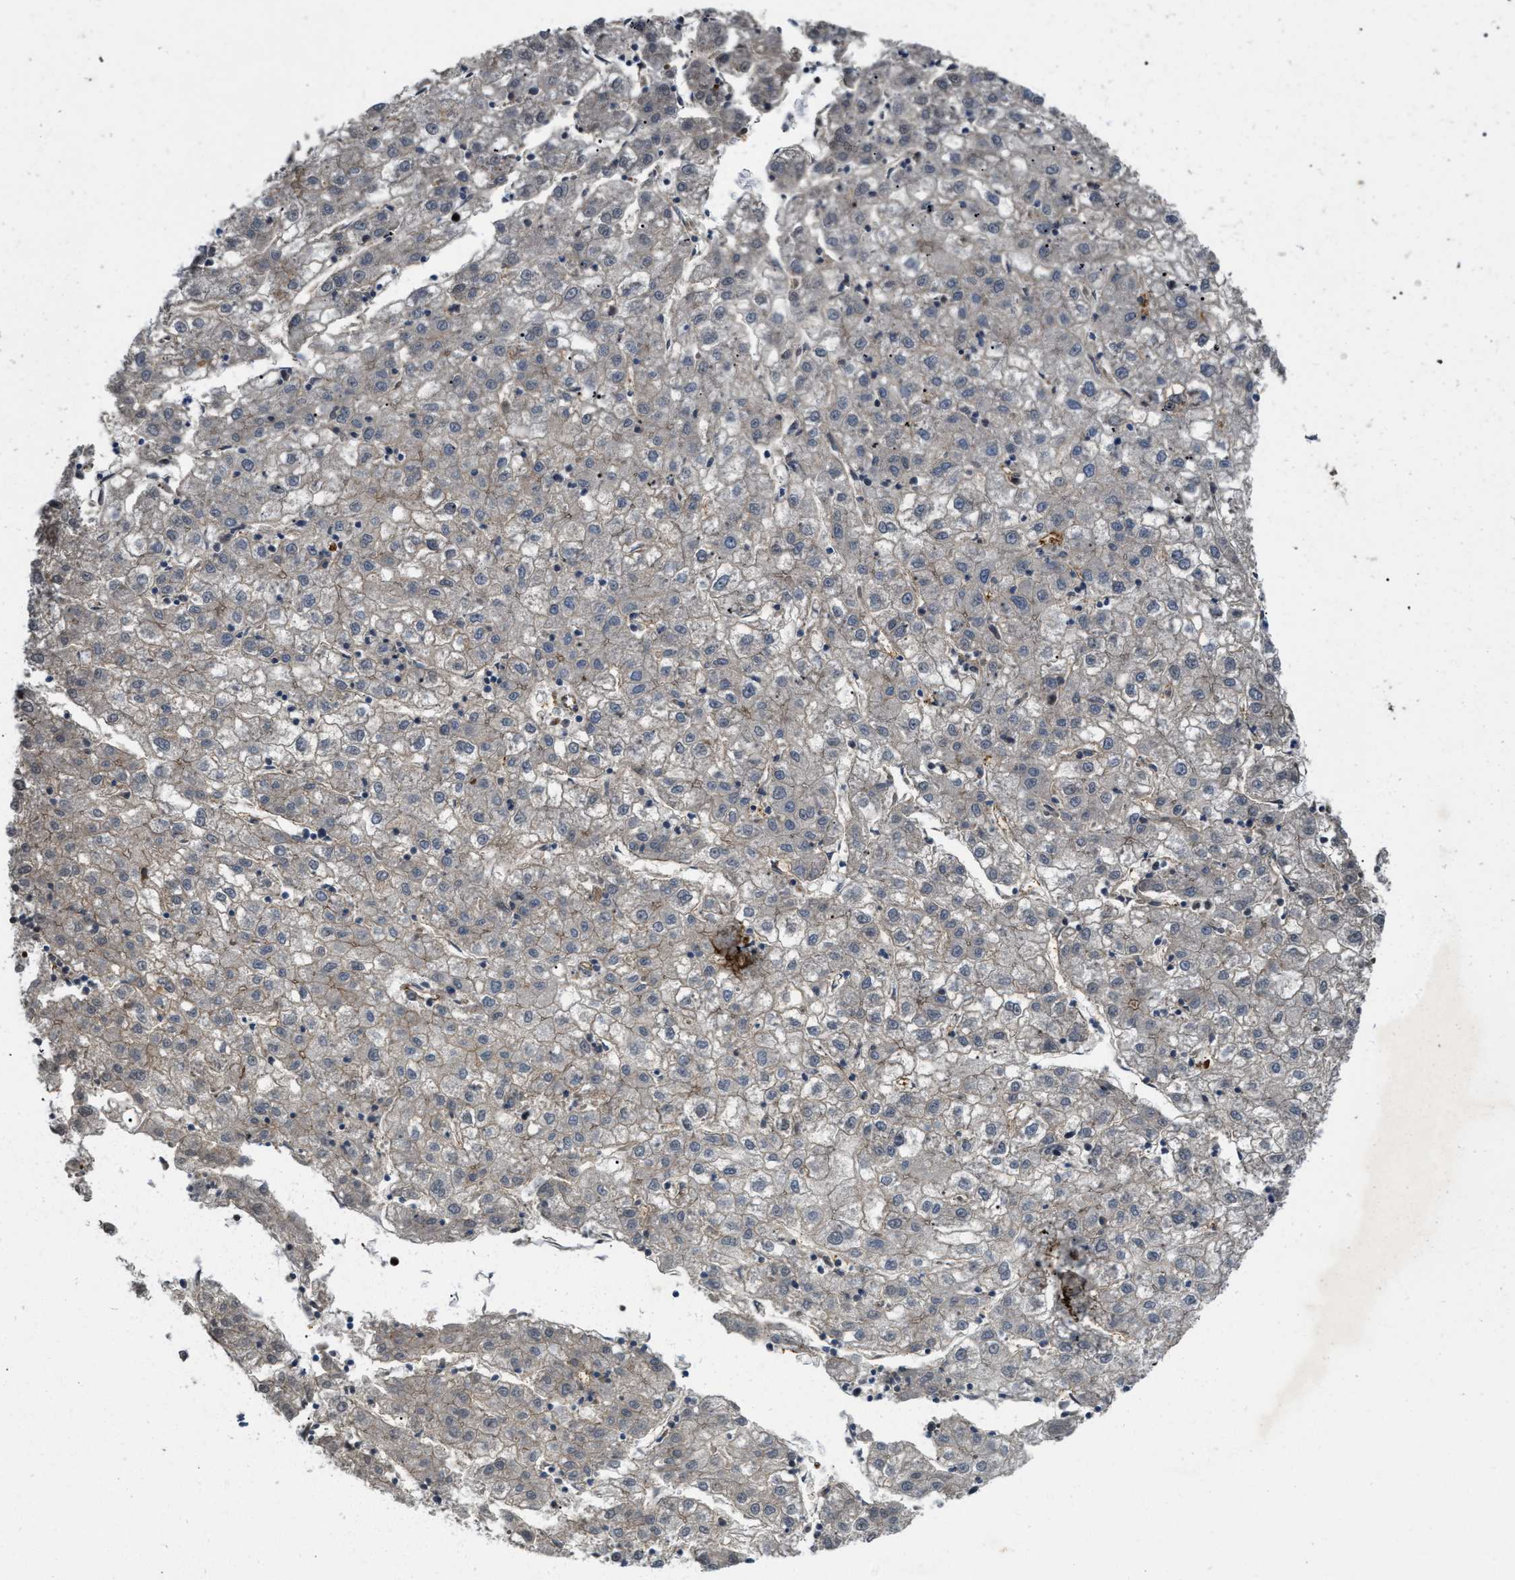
{"staining": {"intensity": "weak", "quantity": "<25%", "location": "nuclear"}, "tissue": "liver cancer", "cell_type": "Tumor cells", "image_type": "cancer", "snomed": [{"axis": "morphology", "description": "Carcinoma, Hepatocellular, NOS"}, {"axis": "topography", "description": "Liver"}], "caption": "Immunohistochemical staining of liver hepatocellular carcinoma reveals no significant expression in tumor cells.", "gene": "ERC1", "patient": {"sex": "male", "age": 72}}